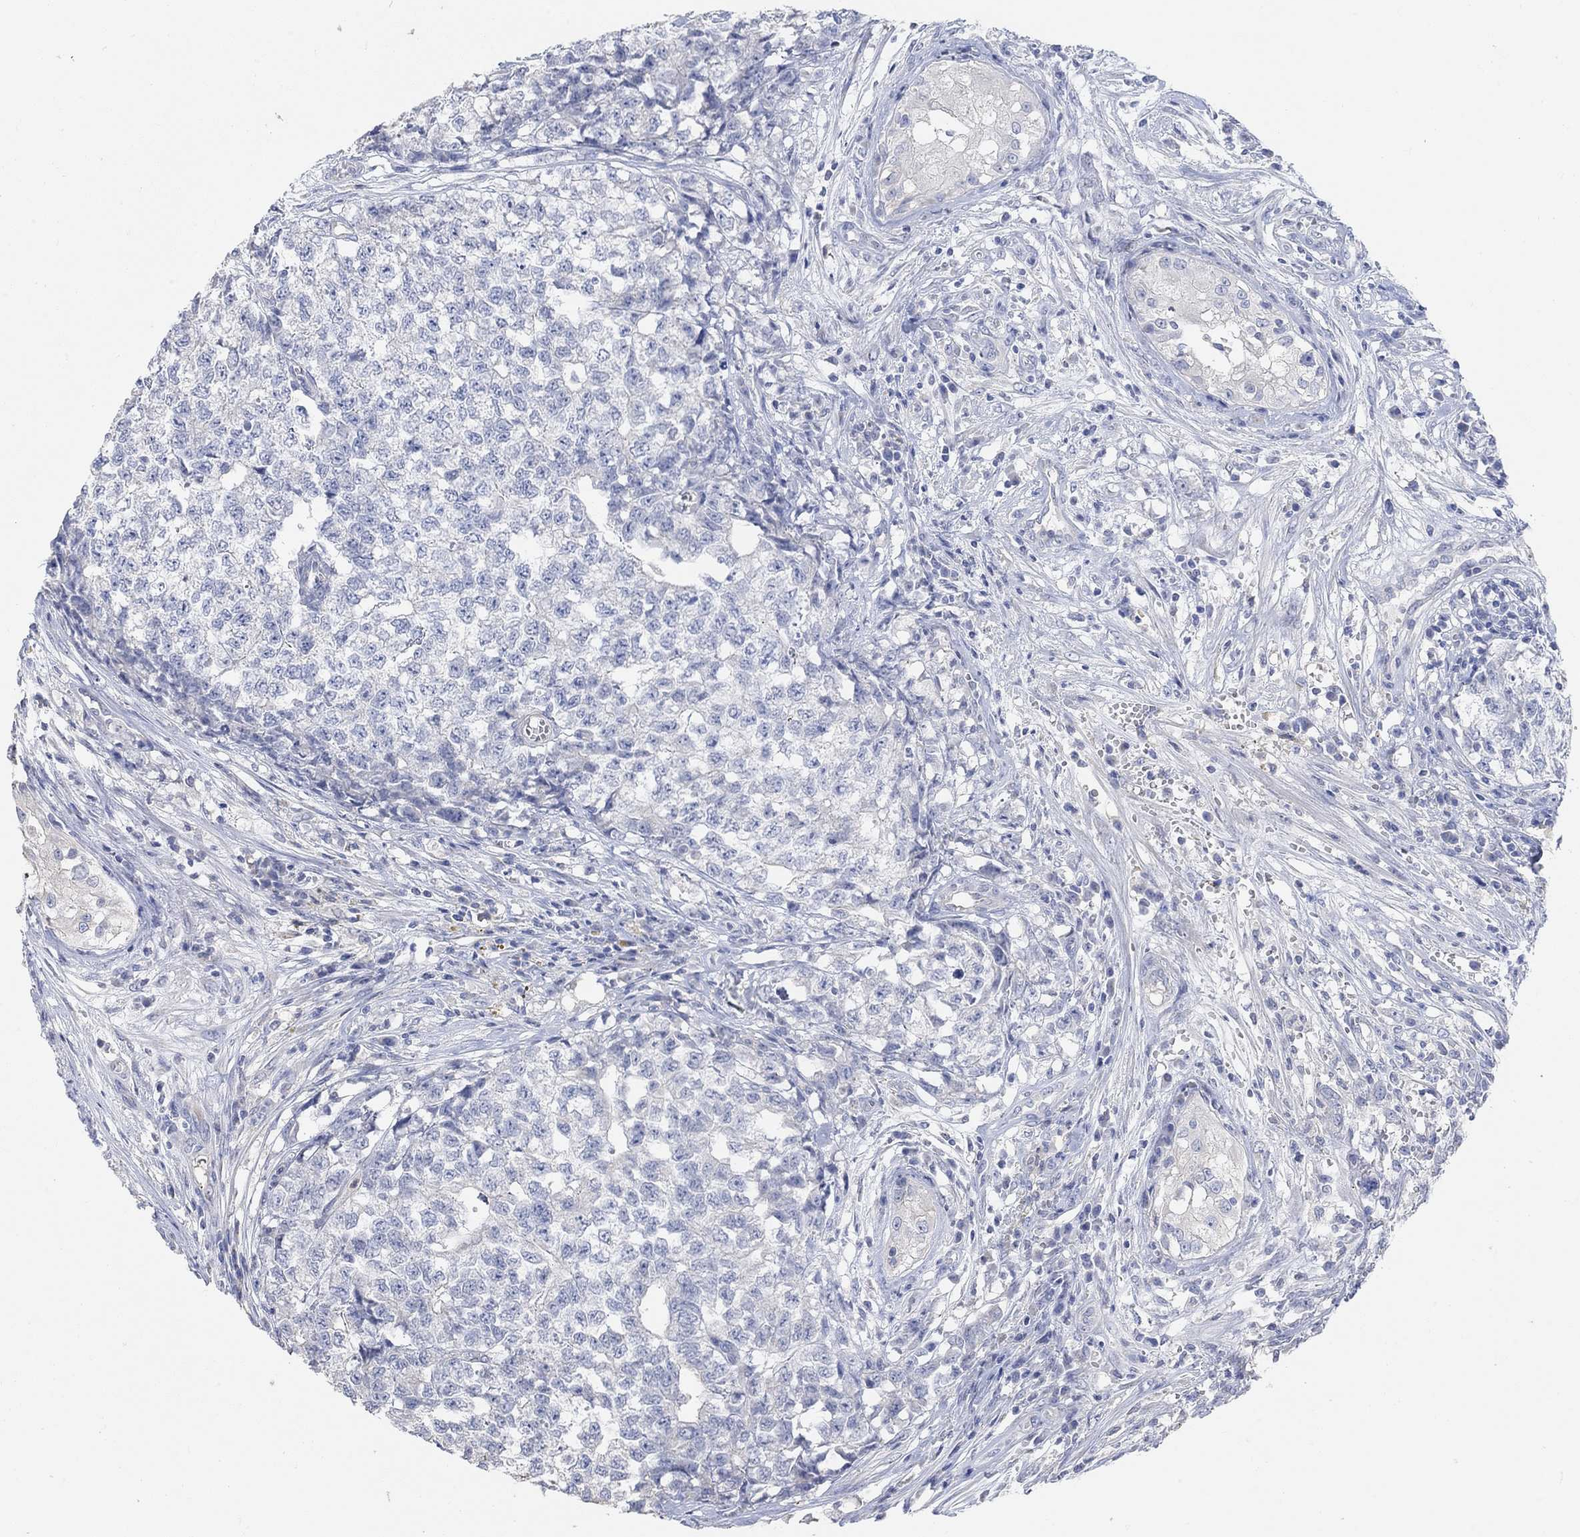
{"staining": {"intensity": "negative", "quantity": "none", "location": "none"}, "tissue": "testis cancer", "cell_type": "Tumor cells", "image_type": "cancer", "snomed": [{"axis": "morphology", "description": "Seminoma, NOS"}, {"axis": "morphology", "description": "Carcinoma, Embryonal, NOS"}, {"axis": "topography", "description": "Testis"}], "caption": "Tumor cells are negative for brown protein staining in testis seminoma. (DAB IHC with hematoxylin counter stain).", "gene": "NLRP14", "patient": {"sex": "male", "age": 22}}